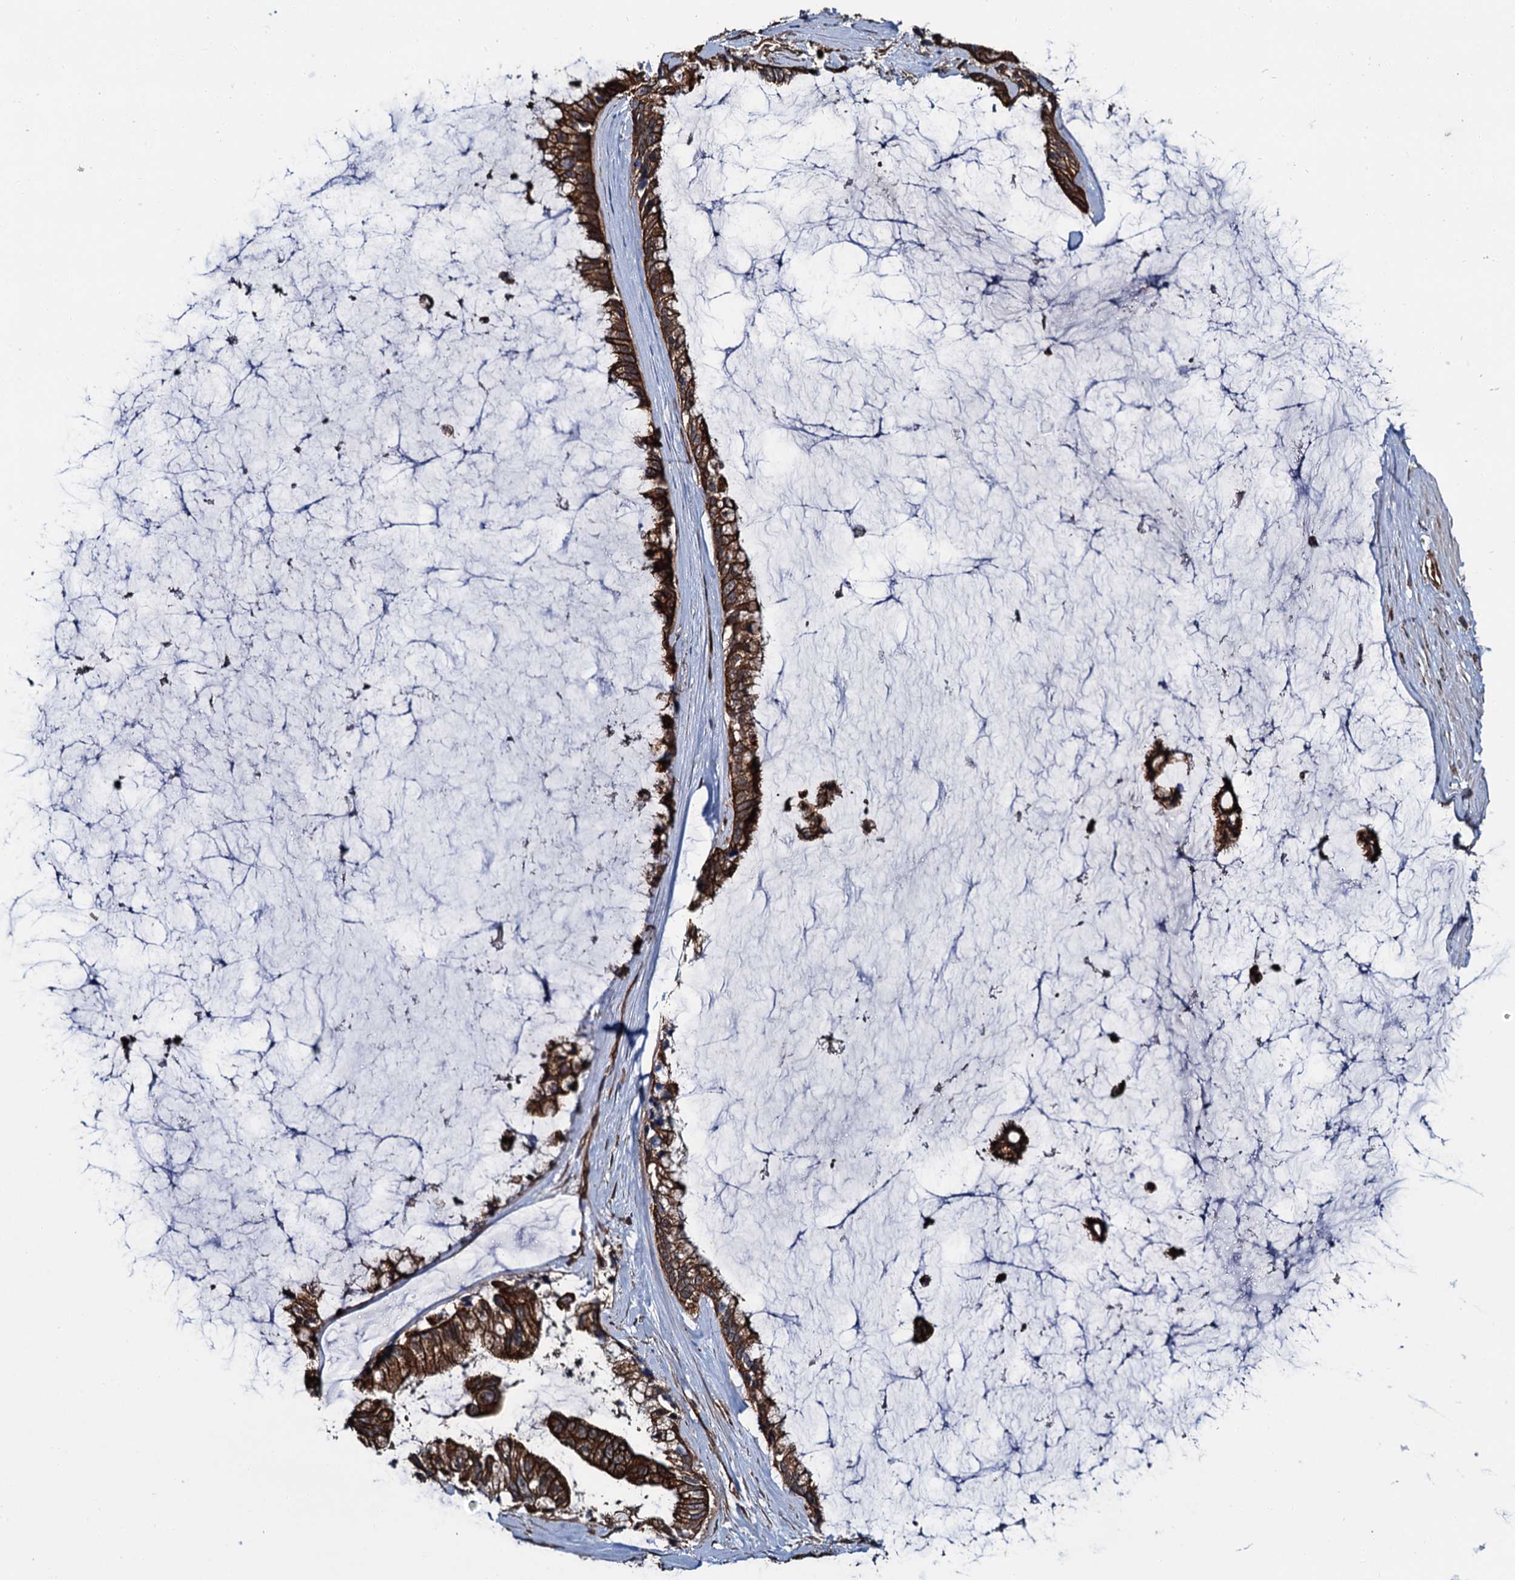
{"staining": {"intensity": "strong", "quantity": ">75%", "location": "cytoplasmic/membranous"}, "tissue": "ovarian cancer", "cell_type": "Tumor cells", "image_type": "cancer", "snomed": [{"axis": "morphology", "description": "Cystadenocarcinoma, mucinous, NOS"}, {"axis": "topography", "description": "Ovary"}], "caption": "The micrograph reveals staining of mucinous cystadenocarcinoma (ovarian), revealing strong cytoplasmic/membranous protein expression (brown color) within tumor cells.", "gene": "ZFYVE19", "patient": {"sex": "female", "age": 39}}